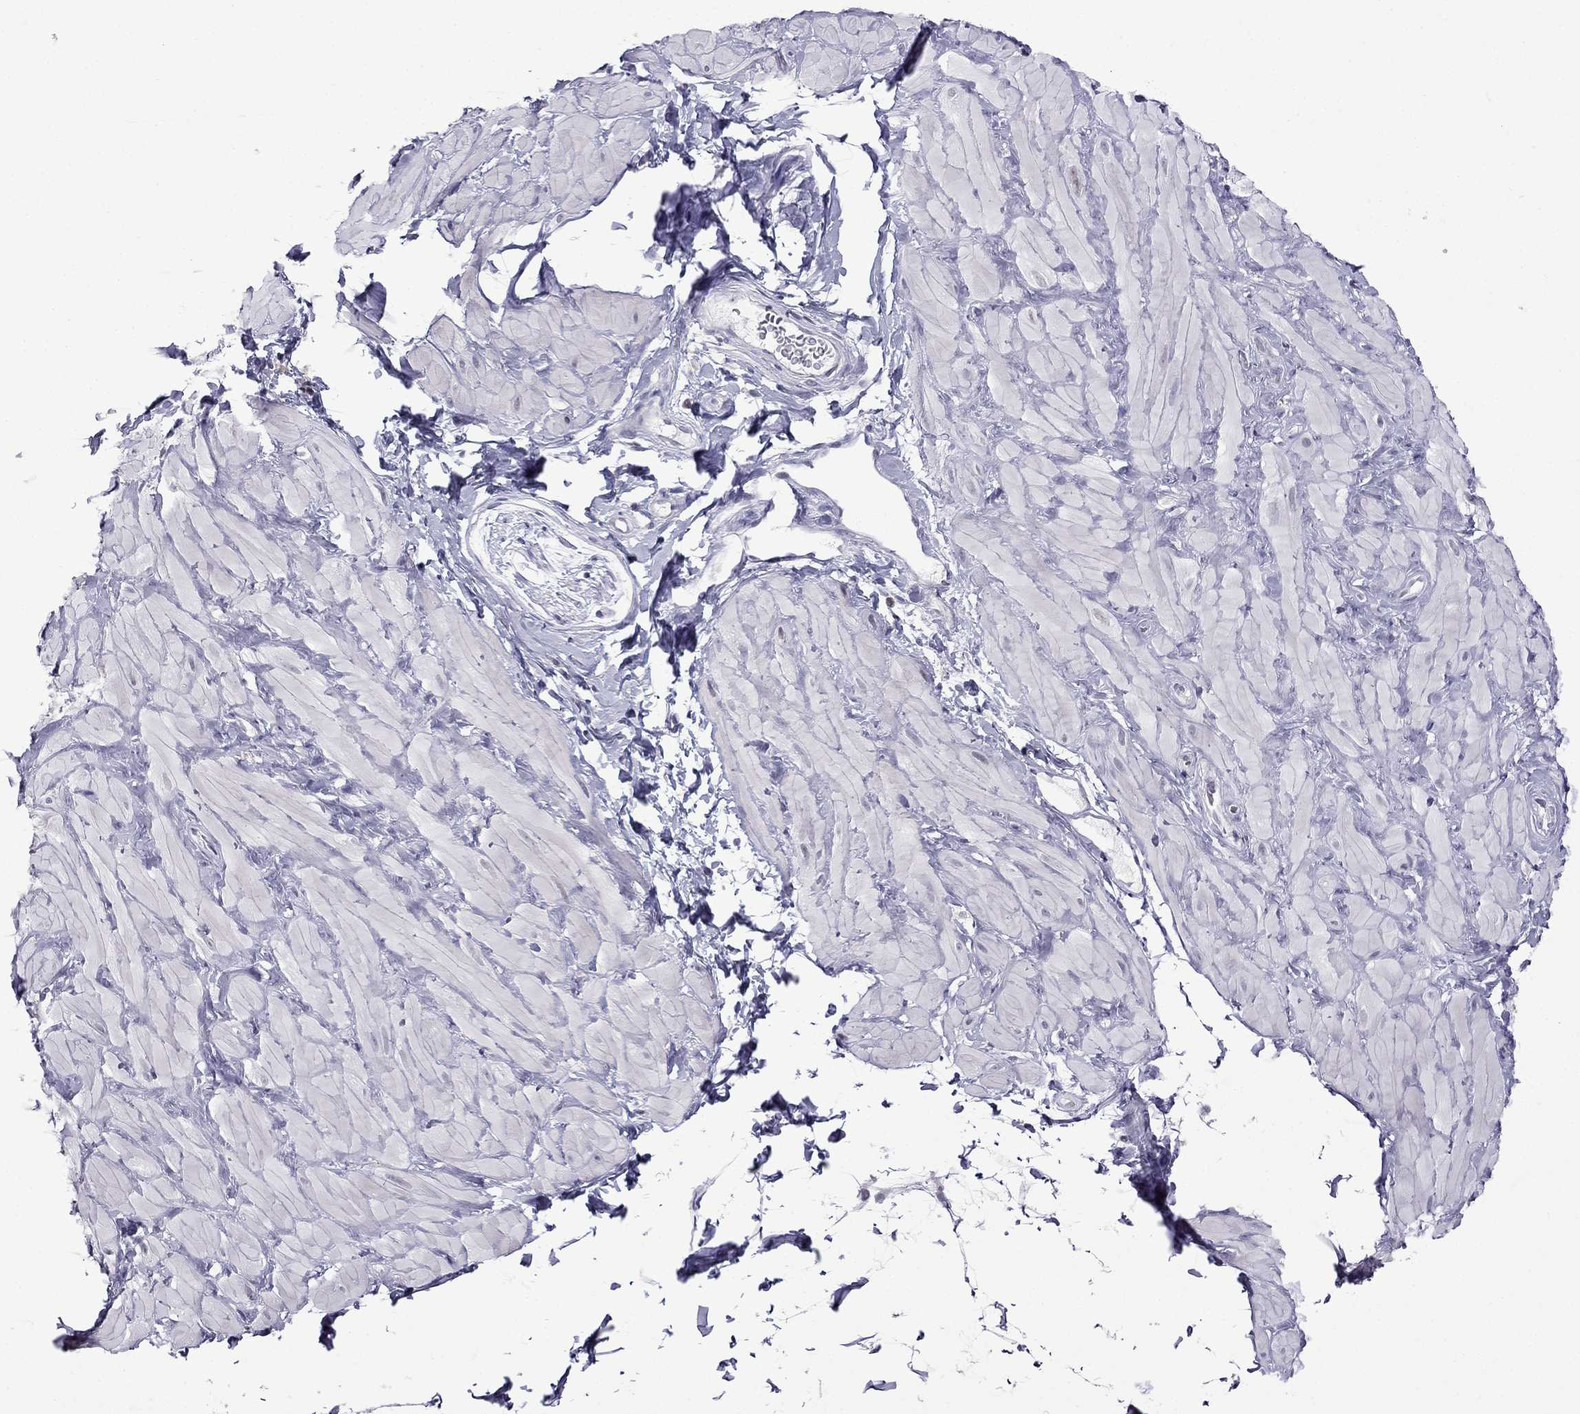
{"staining": {"intensity": "negative", "quantity": "none", "location": "none"}, "tissue": "adipose tissue", "cell_type": "Adipocytes", "image_type": "normal", "snomed": [{"axis": "morphology", "description": "Normal tissue, NOS"}, {"axis": "topography", "description": "Smooth muscle"}, {"axis": "topography", "description": "Peripheral nerve tissue"}], "caption": "IHC of benign adipose tissue displays no positivity in adipocytes.", "gene": "POM121L12", "patient": {"sex": "male", "age": 22}}